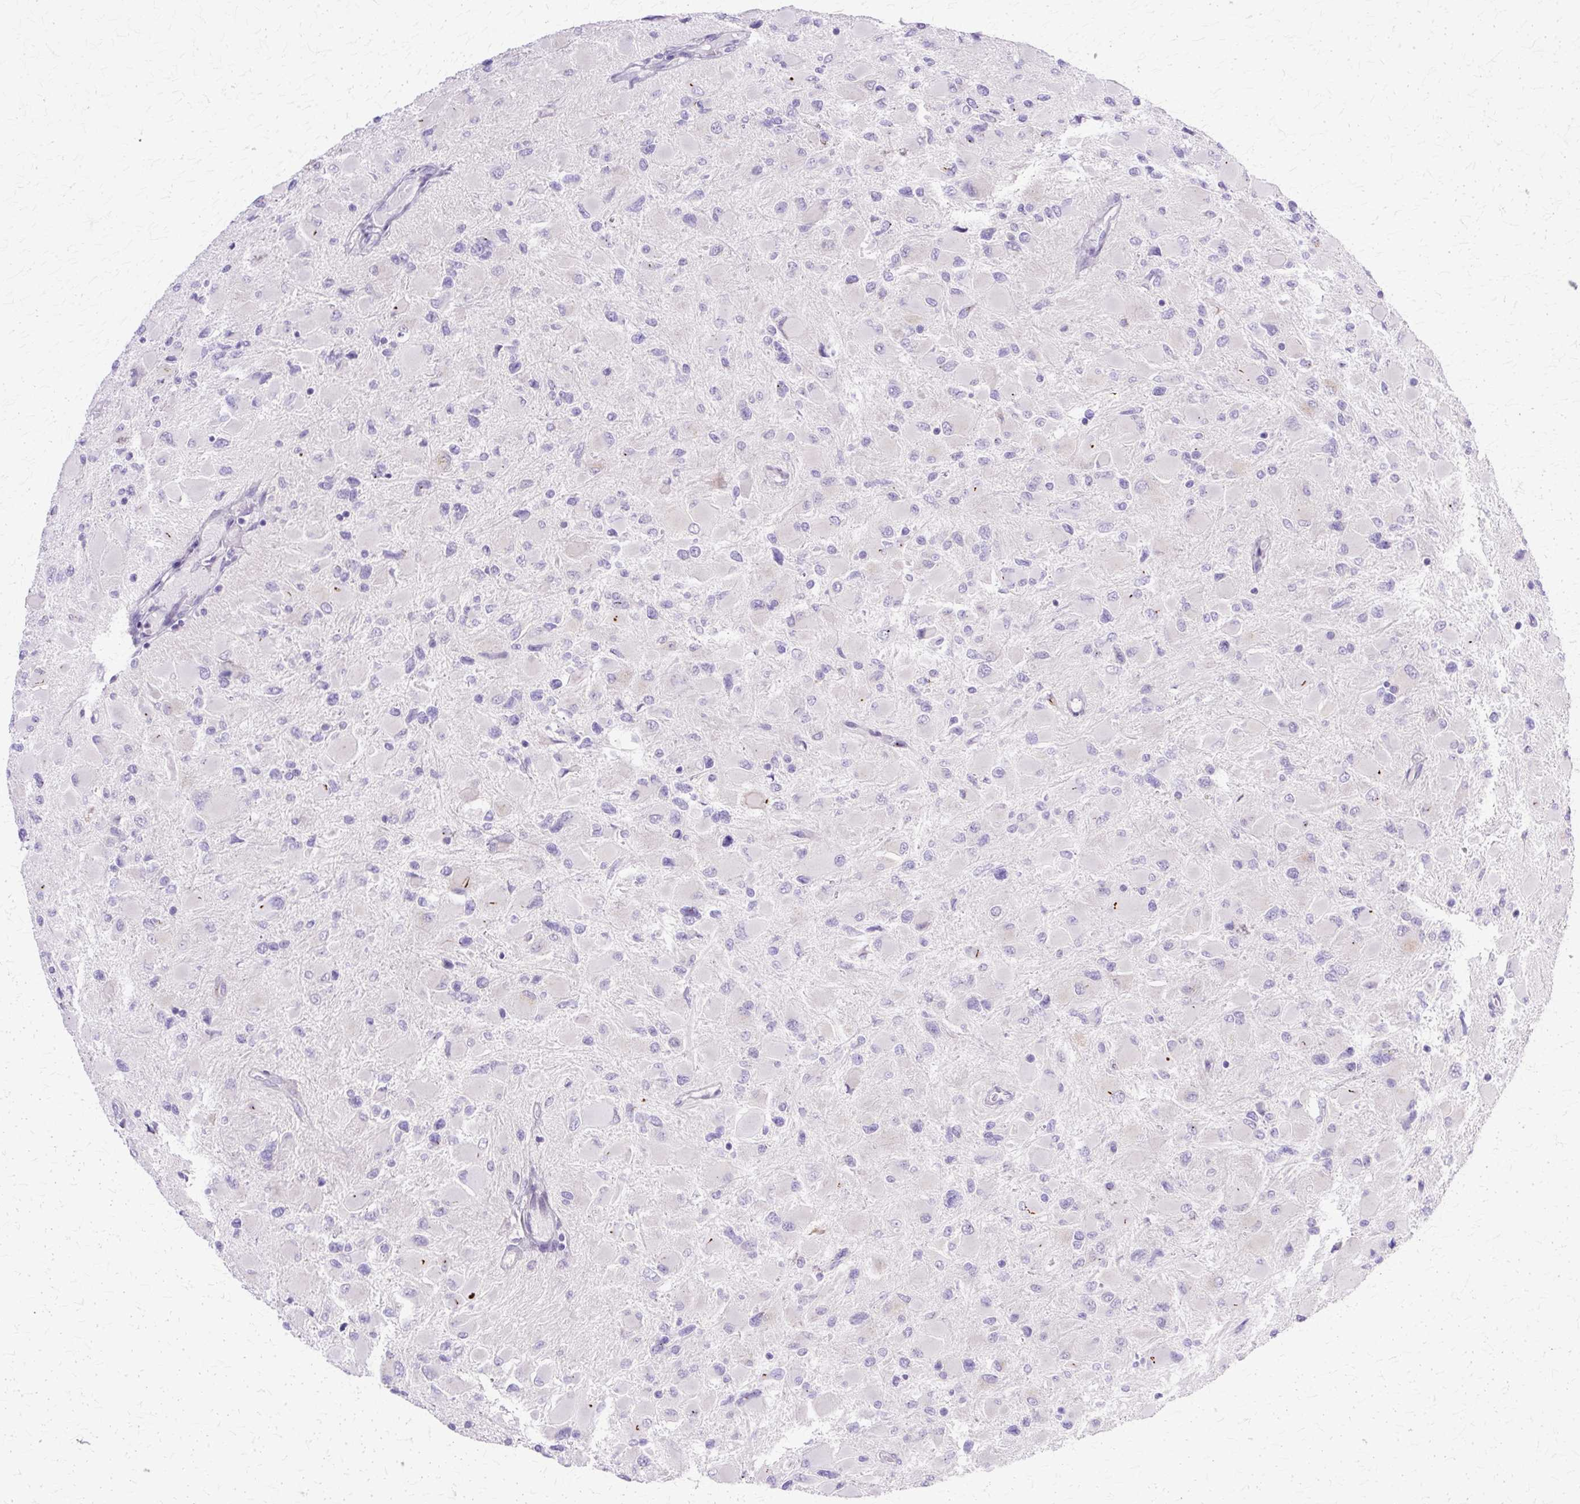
{"staining": {"intensity": "negative", "quantity": "none", "location": "none"}, "tissue": "glioma", "cell_type": "Tumor cells", "image_type": "cancer", "snomed": [{"axis": "morphology", "description": "Glioma, malignant, High grade"}, {"axis": "topography", "description": "Cerebral cortex"}], "caption": "A micrograph of malignant glioma (high-grade) stained for a protein shows no brown staining in tumor cells. The staining is performed using DAB brown chromogen with nuclei counter-stained in using hematoxylin.", "gene": "TBC1D3G", "patient": {"sex": "female", "age": 36}}